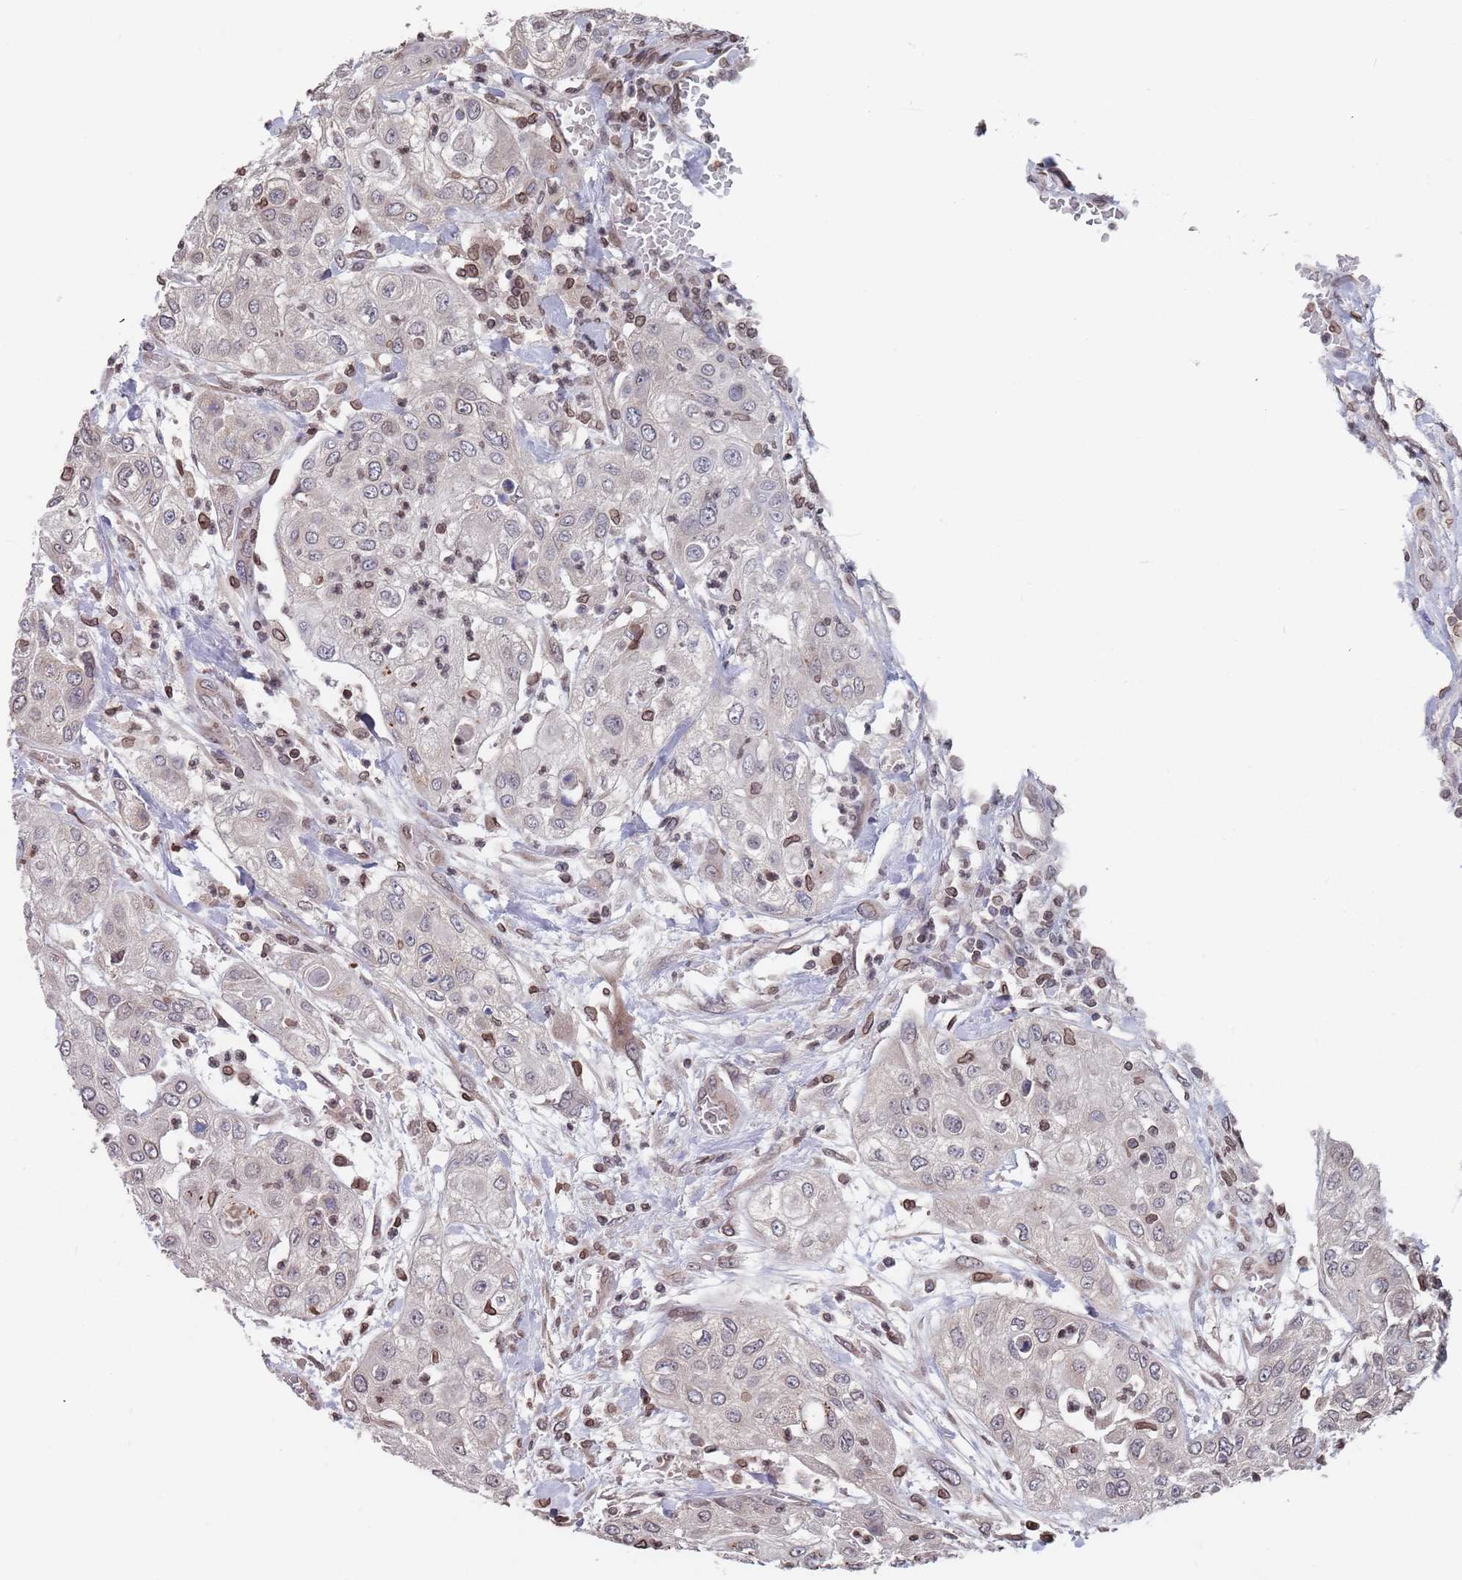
{"staining": {"intensity": "weak", "quantity": "<25%", "location": "nuclear"}, "tissue": "urothelial cancer", "cell_type": "Tumor cells", "image_type": "cancer", "snomed": [{"axis": "morphology", "description": "Urothelial carcinoma, High grade"}, {"axis": "topography", "description": "Urinary bladder"}], "caption": "Urothelial carcinoma (high-grade) was stained to show a protein in brown. There is no significant expression in tumor cells.", "gene": "SDHAF3", "patient": {"sex": "female", "age": 79}}